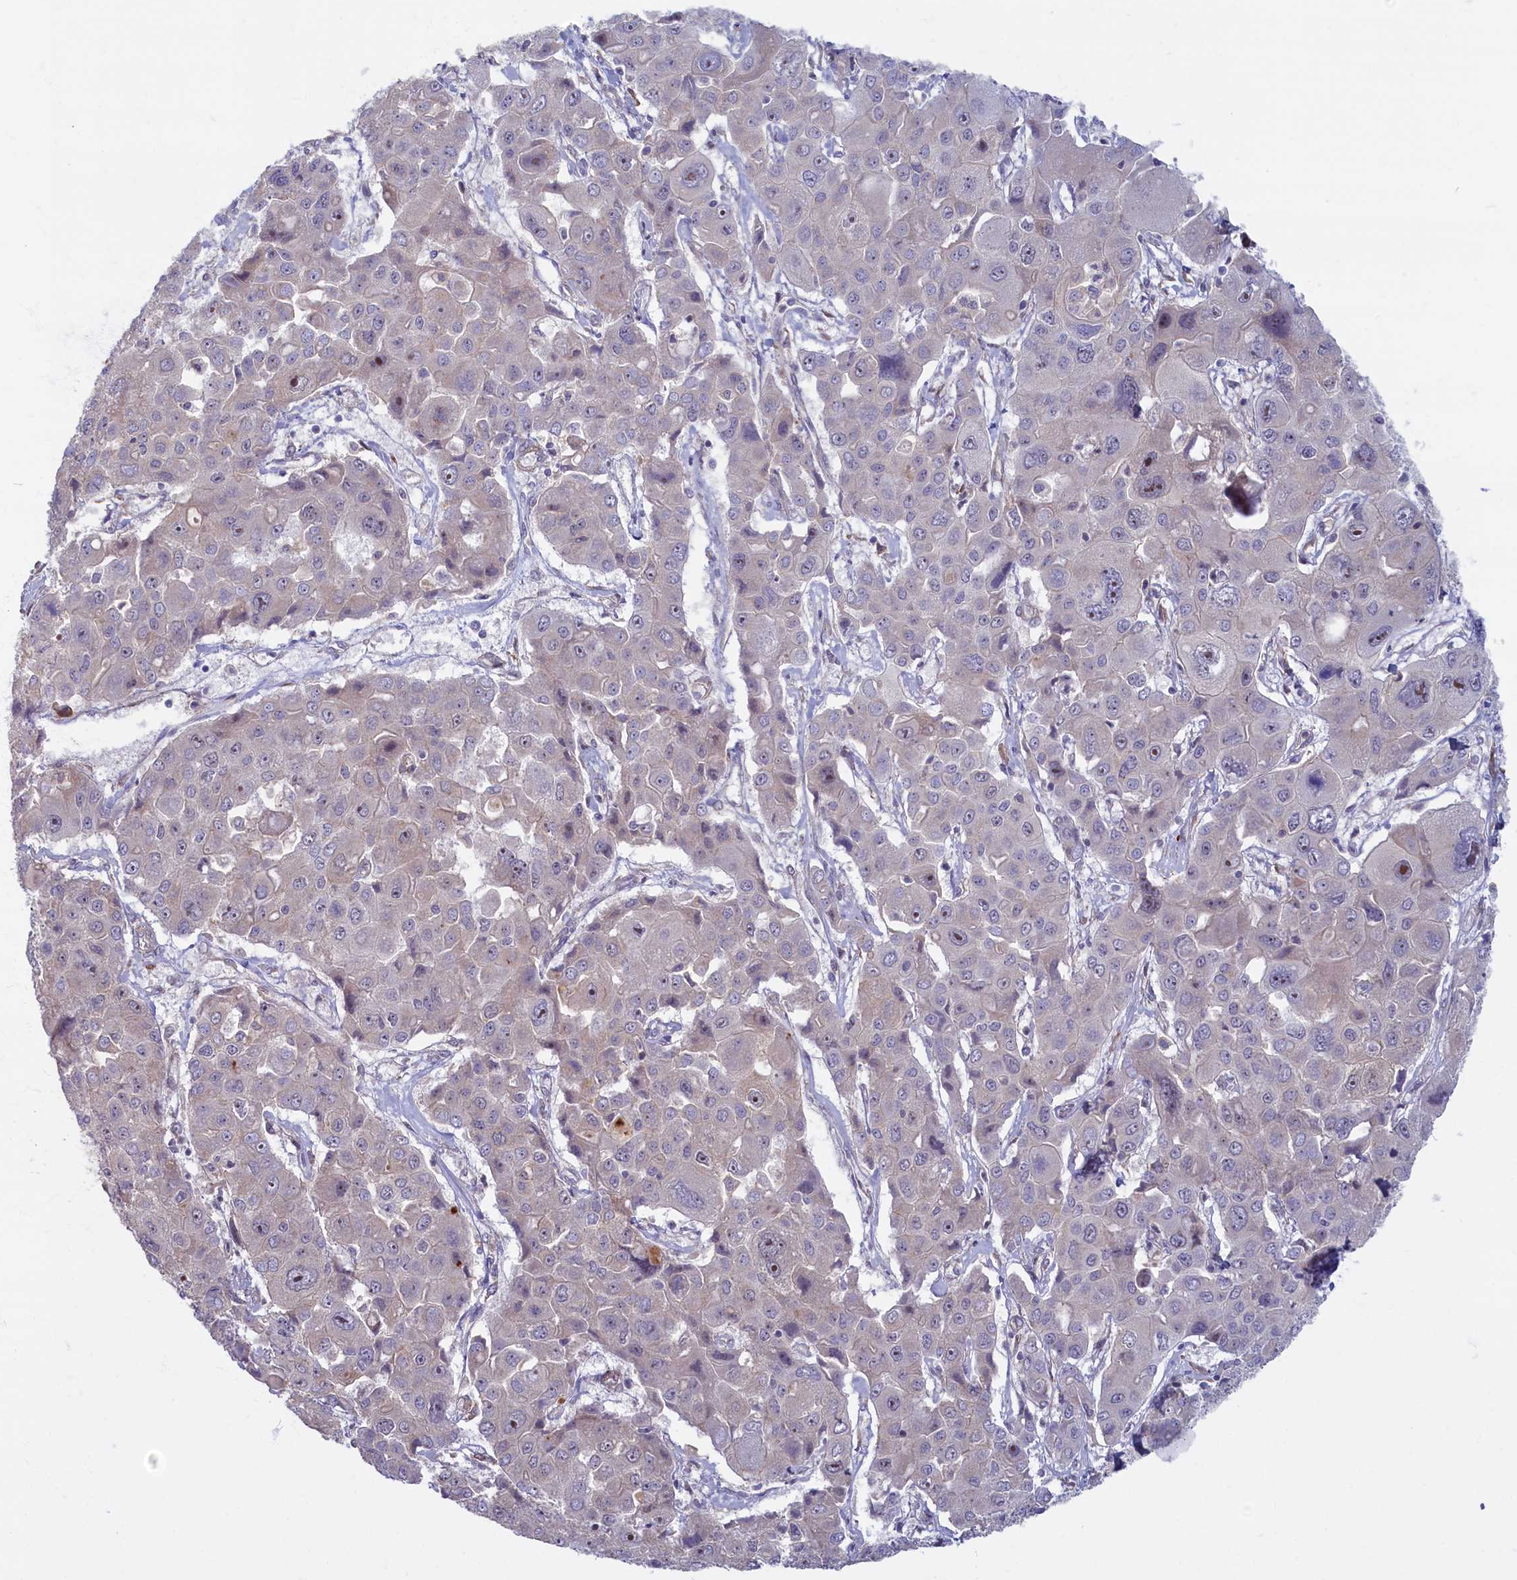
{"staining": {"intensity": "negative", "quantity": "none", "location": "none"}, "tissue": "liver cancer", "cell_type": "Tumor cells", "image_type": "cancer", "snomed": [{"axis": "morphology", "description": "Cholangiocarcinoma"}, {"axis": "topography", "description": "Liver"}], "caption": "This micrograph is of liver cholangiocarcinoma stained with immunohistochemistry (IHC) to label a protein in brown with the nuclei are counter-stained blue. There is no staining in tumor cells.", "gene": "TRPM4", "patient": {"sex": "male", "age": 67}}